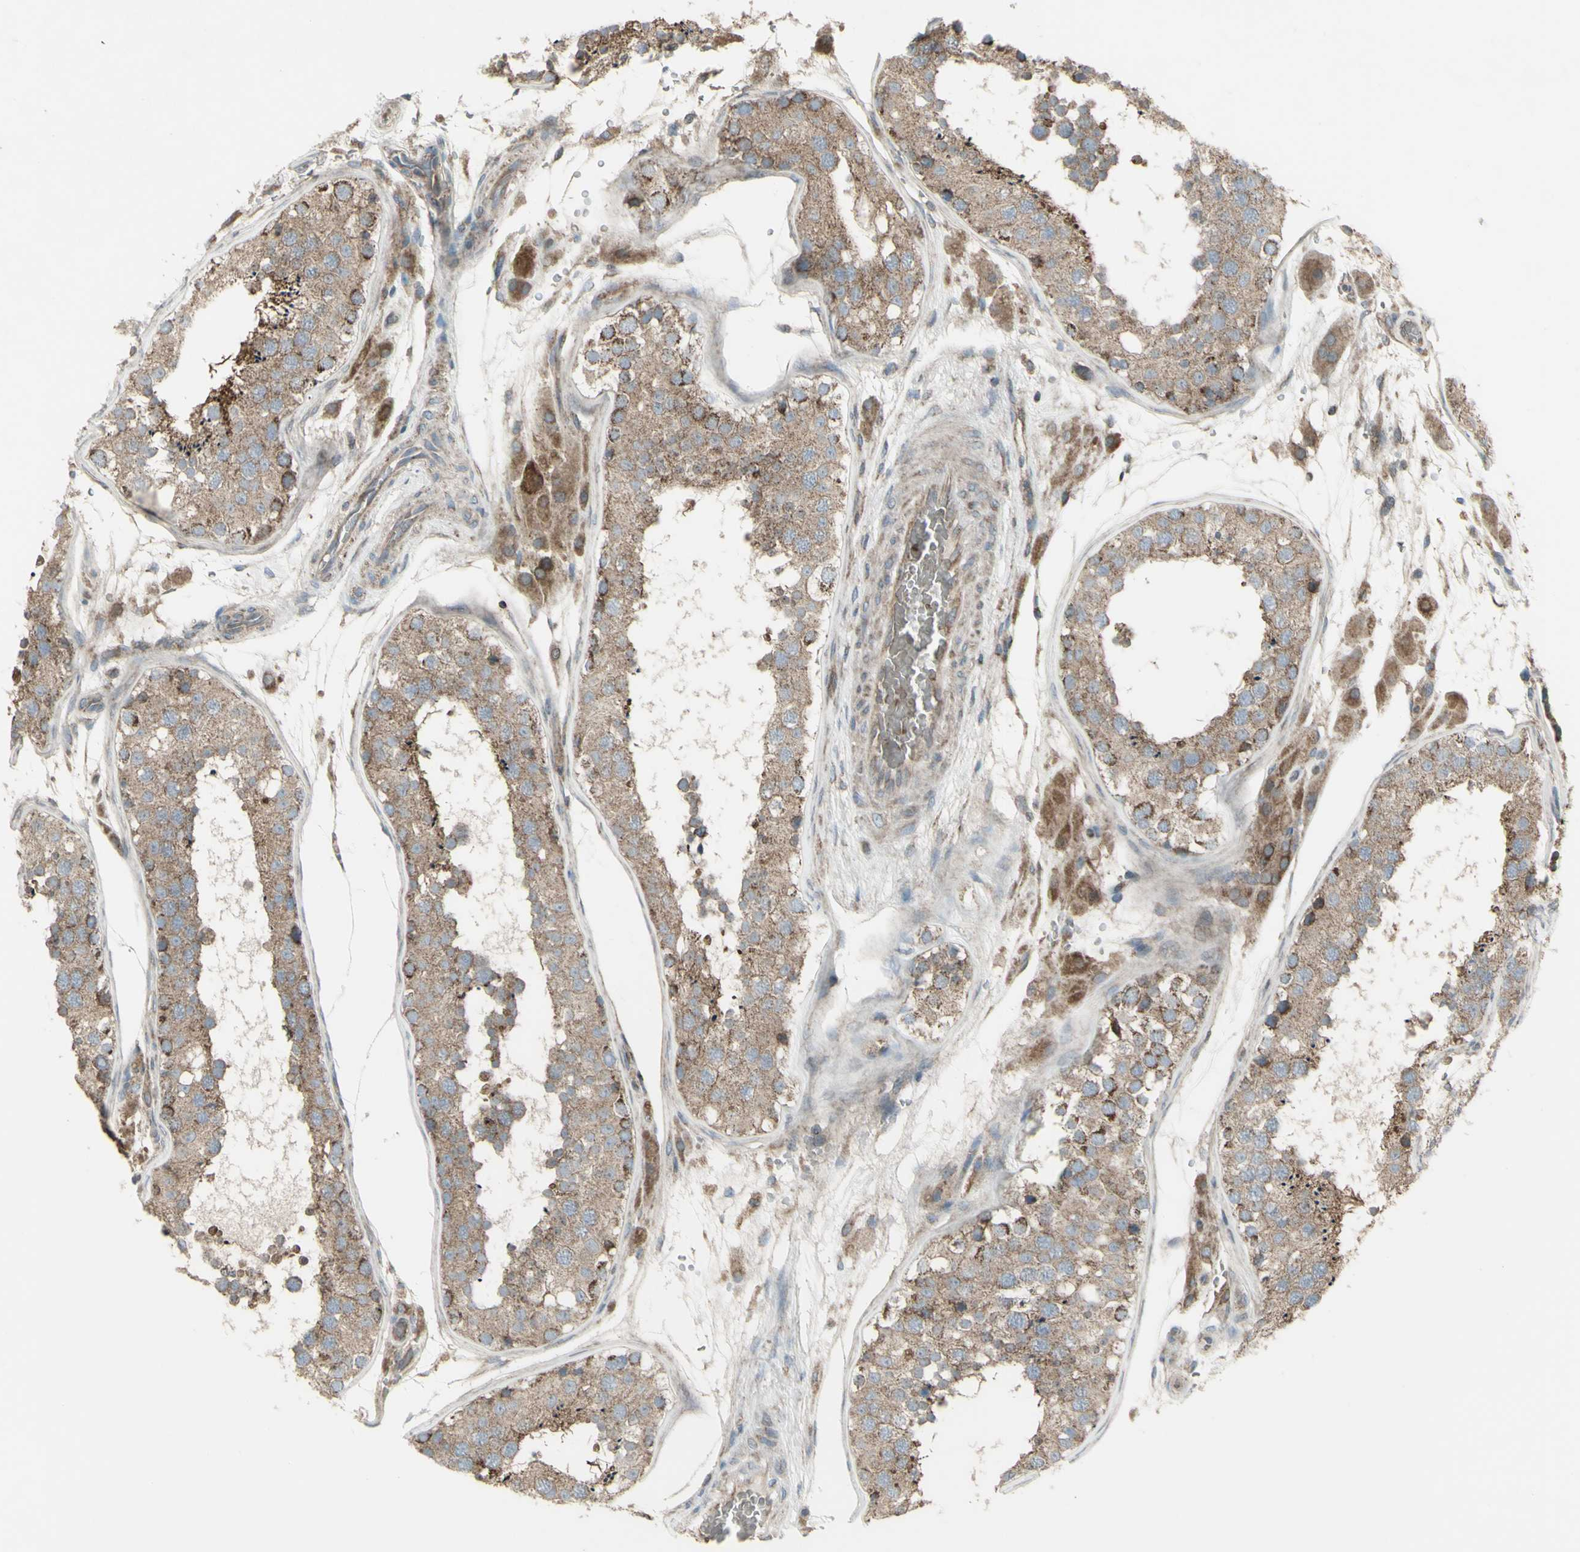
{"staining": {"intensity": "weak", "quantity": ">75%", "location": "cytoplasmic/membranous"}, "tissue": "testis", "cell_type": "Cells in seminiferous ducts", "image_type": "normal", "snomed": [{"axis": "morphology", "description": "Normal tissue, NOS"}, {"axis": "topography", "description": "Testis"}], "caption": "Human testis stained with a brown dye shows weak cytoplasmic/membranous positive staining in approximately >75% of cells in seminiferous ducts.", "gene": "SHC1", "patient": {"sex": "male", "age": 26}}